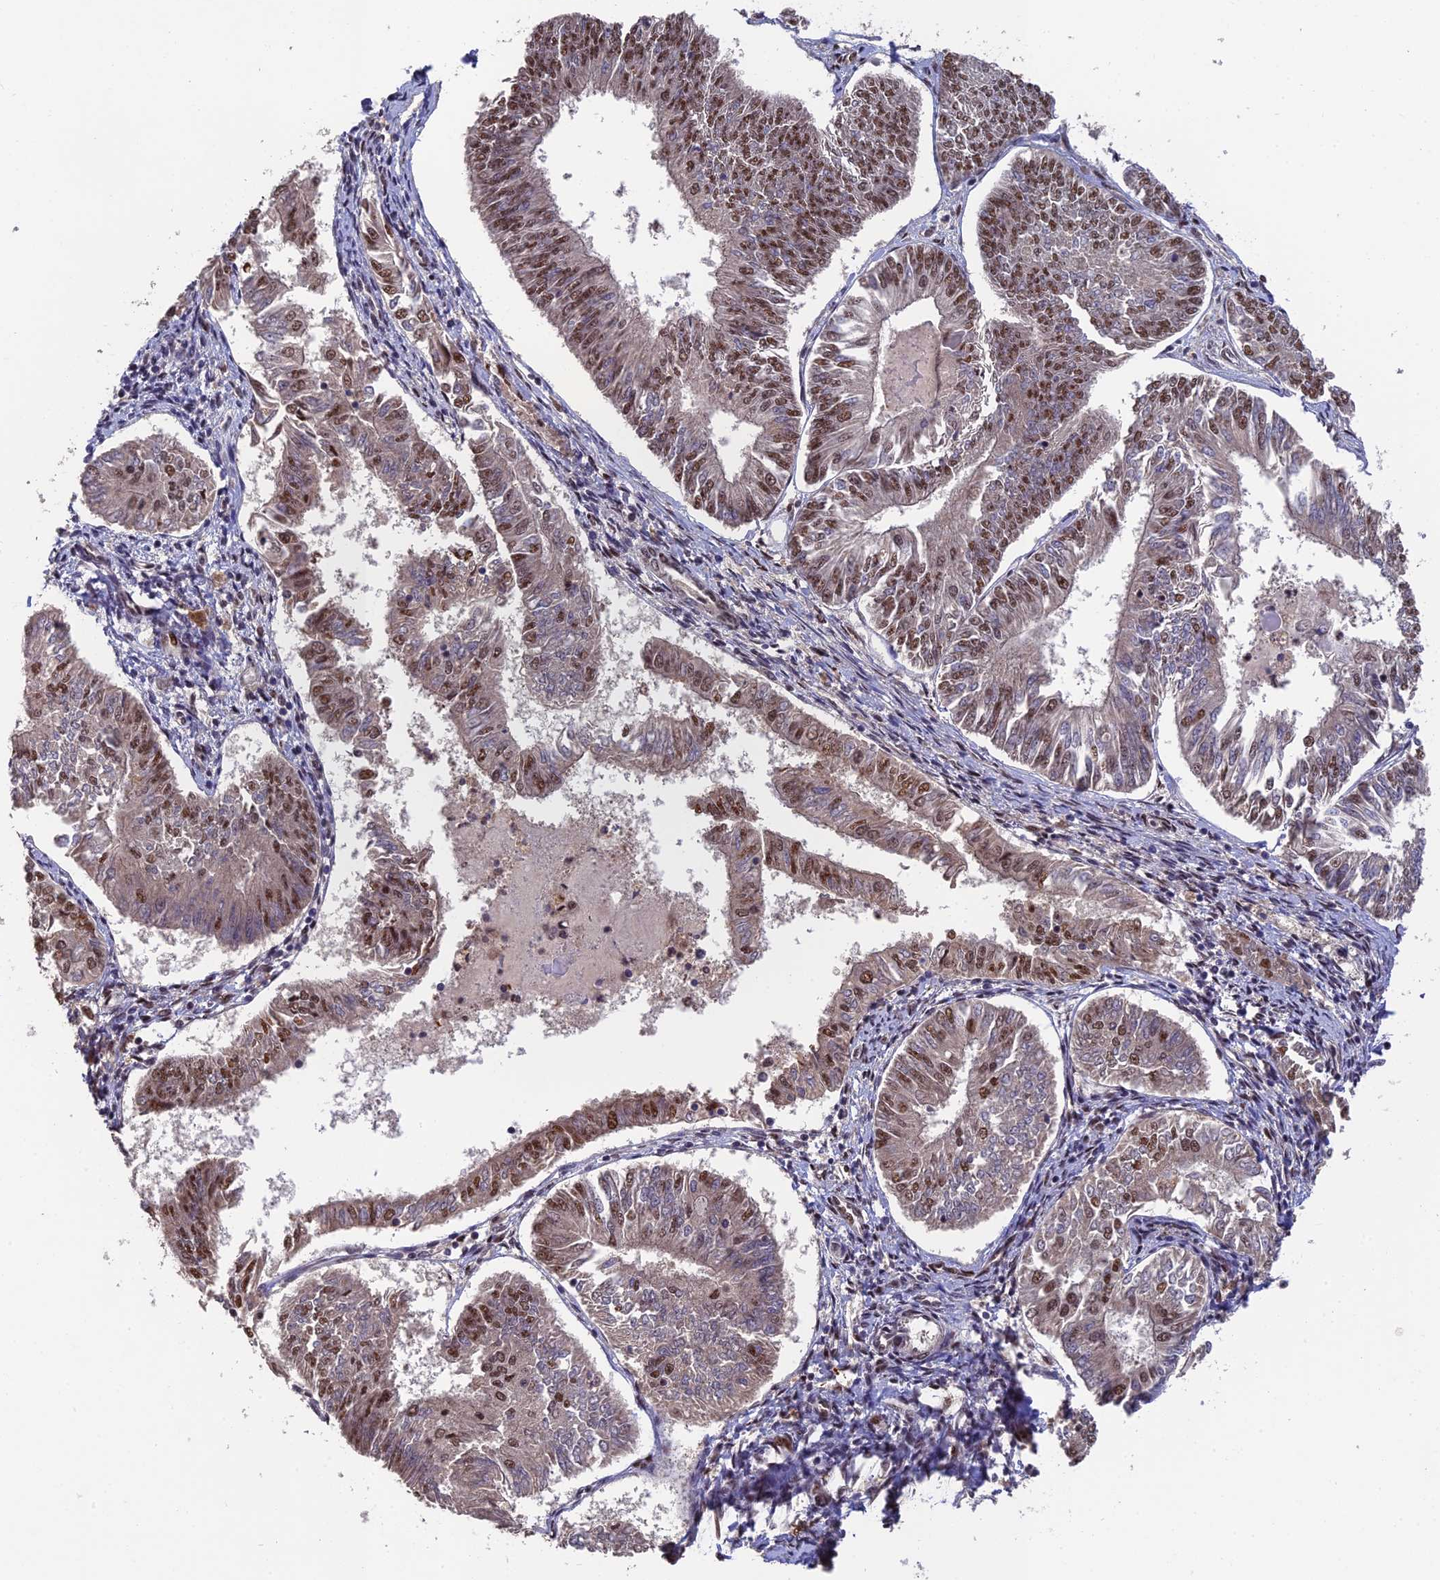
{"staining": {"intensity": "moderate", "quantity": "25%-75%", "location": "nuclear"}, "tissue": "endometrial cancer", "cell_type": "Tumor cells", "image_type": "cancer", "snomed": [{"axis": "morphology", "description": "Adenocarcinoma, NOS"}, {"axis": "topography", "description": "Endometrium"}], "caption": "A histopathology image of human endometrial cancer stained for a protein demonstrates moderate nuclear brown staining in tumor cells.", "gene": "OSBPL1A", "patient": {"sex": "female", "age": 58}}